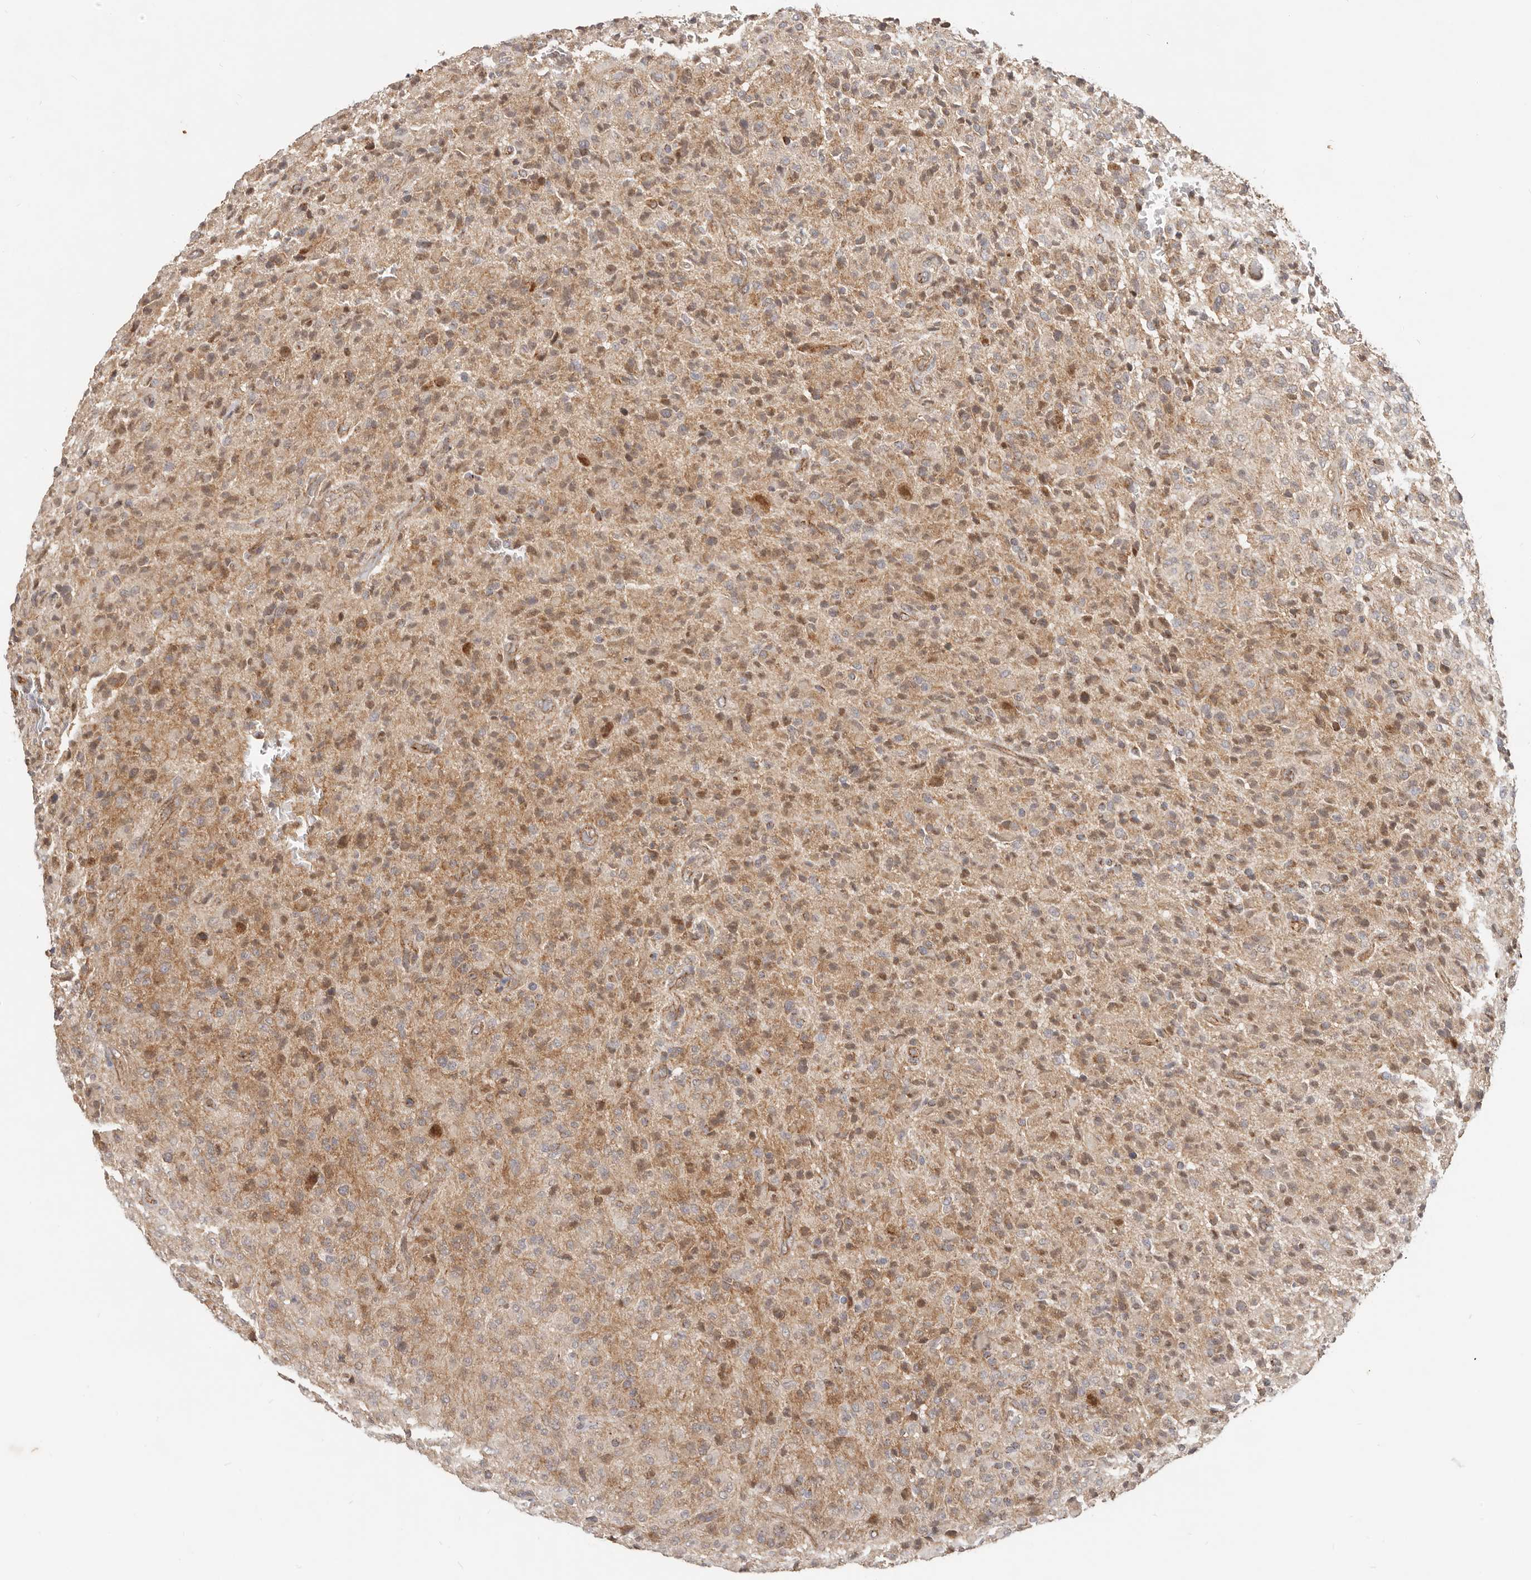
{"staining": {"intensity": "moderate", "quantity": ">75%", "location": "cytoplasmic/membranous"}, "tissue": "glioma", "cell_type": "Tumor cells", "image_type": "cancer", "snomed": [{"axis": "morphology", "description": "Glioma, malignant, High grade"}, {"axis": "topography", "description": "Brain"}], "caption": "High-grade glioma (malignant) stained for a protein (brown) demonstrates moderate cytoplasmic/membranous positive positivity in approximately >75% of tumor cells.", "gene": "USP49", "patient": {"sex": "female", "age": 57}}